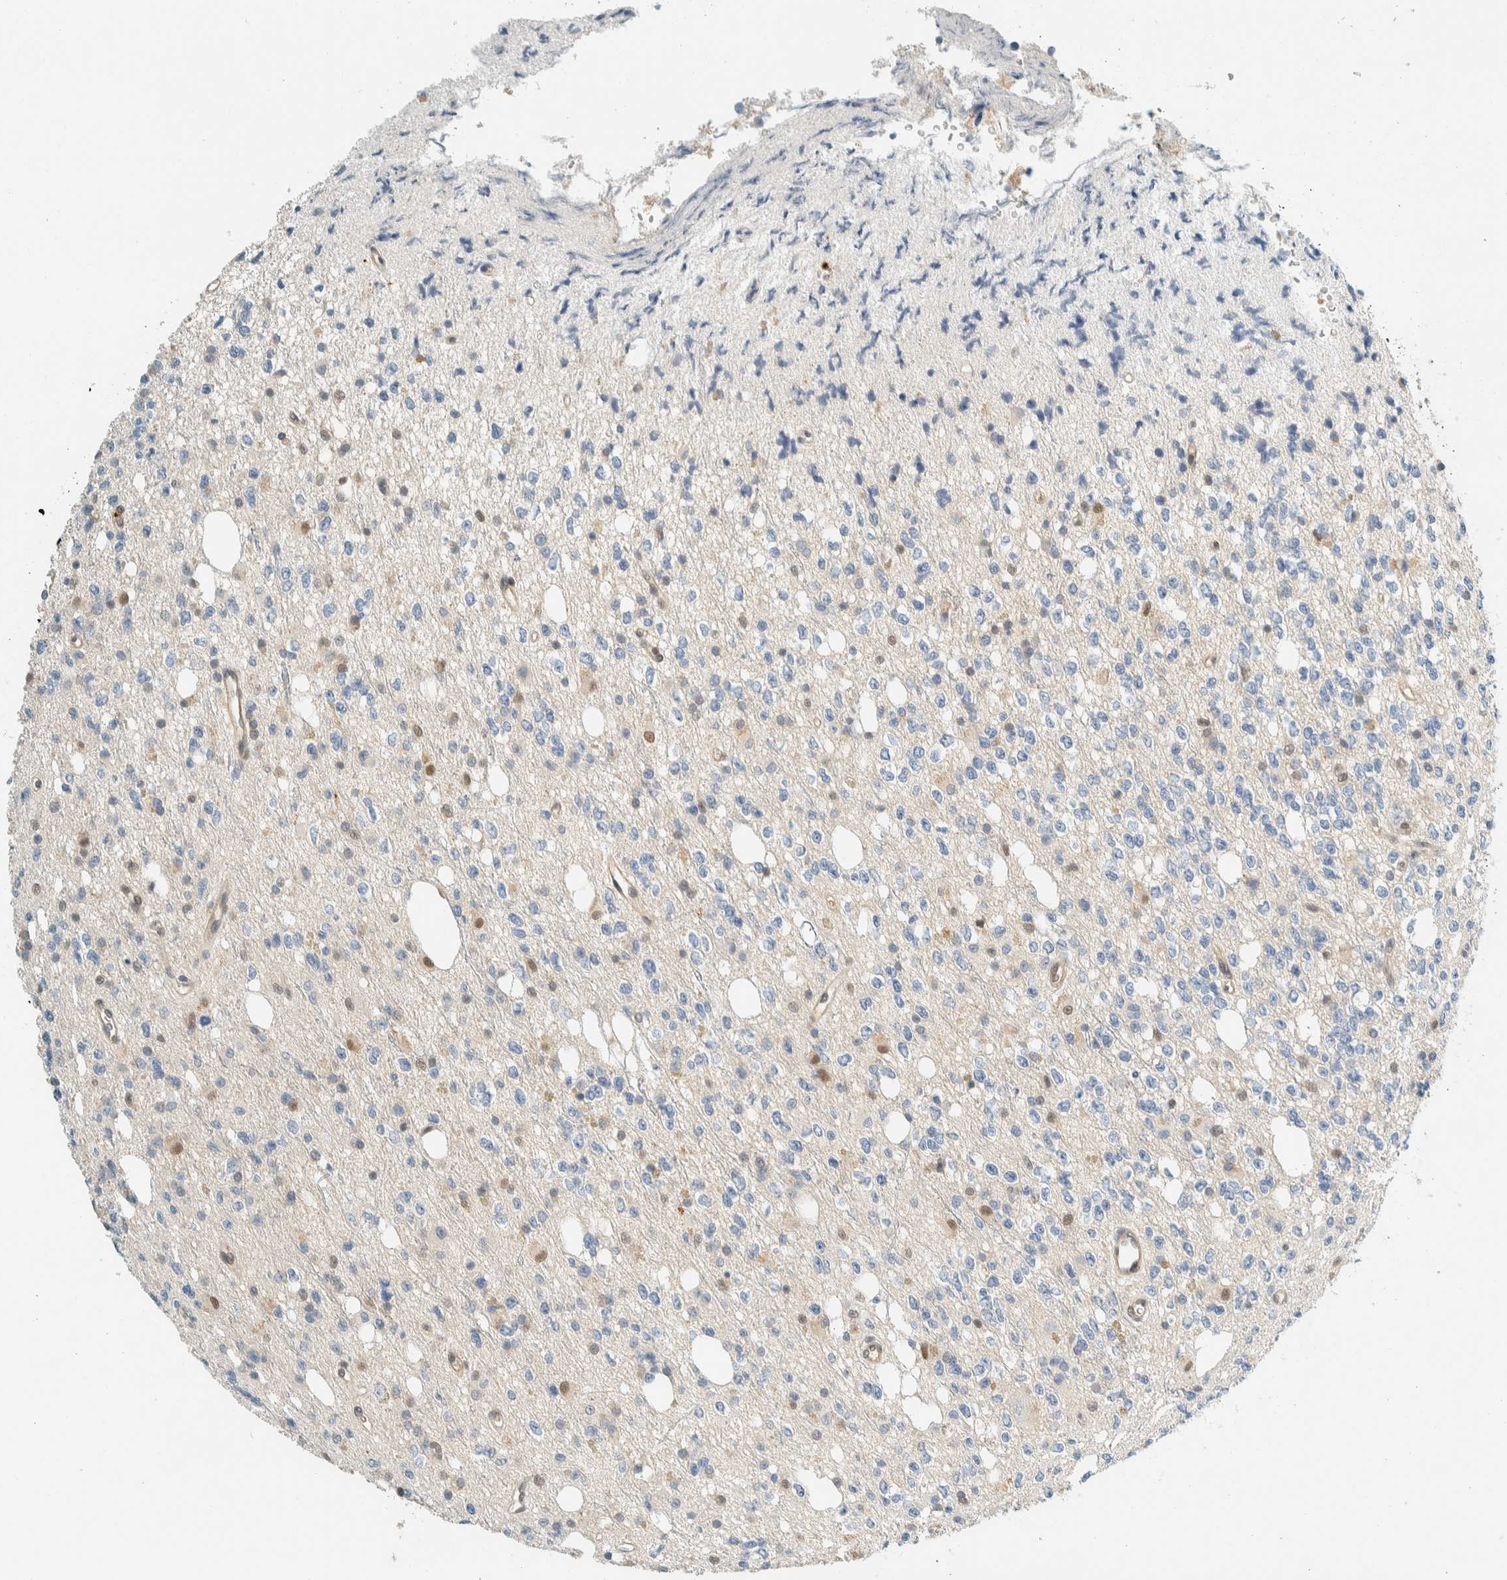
{"staining": {"intensity": "weak", "quantity": "<25%", "location": "nuclear"}, "tissue": "glioma", "cell_type": "Tumor cells", "image_type": "cancer", "snomed": [{"axis": "morphology", "description": "Glioma, malignant, High grade"}, {"axis": "topography", "description": "Brain"}], "caption": "Glioma stained for a protein using immunohistochemistry reveals no positivity tumor cells.", "gene": "TSTD2", "patient": {"sex": "female", "age": 62}}